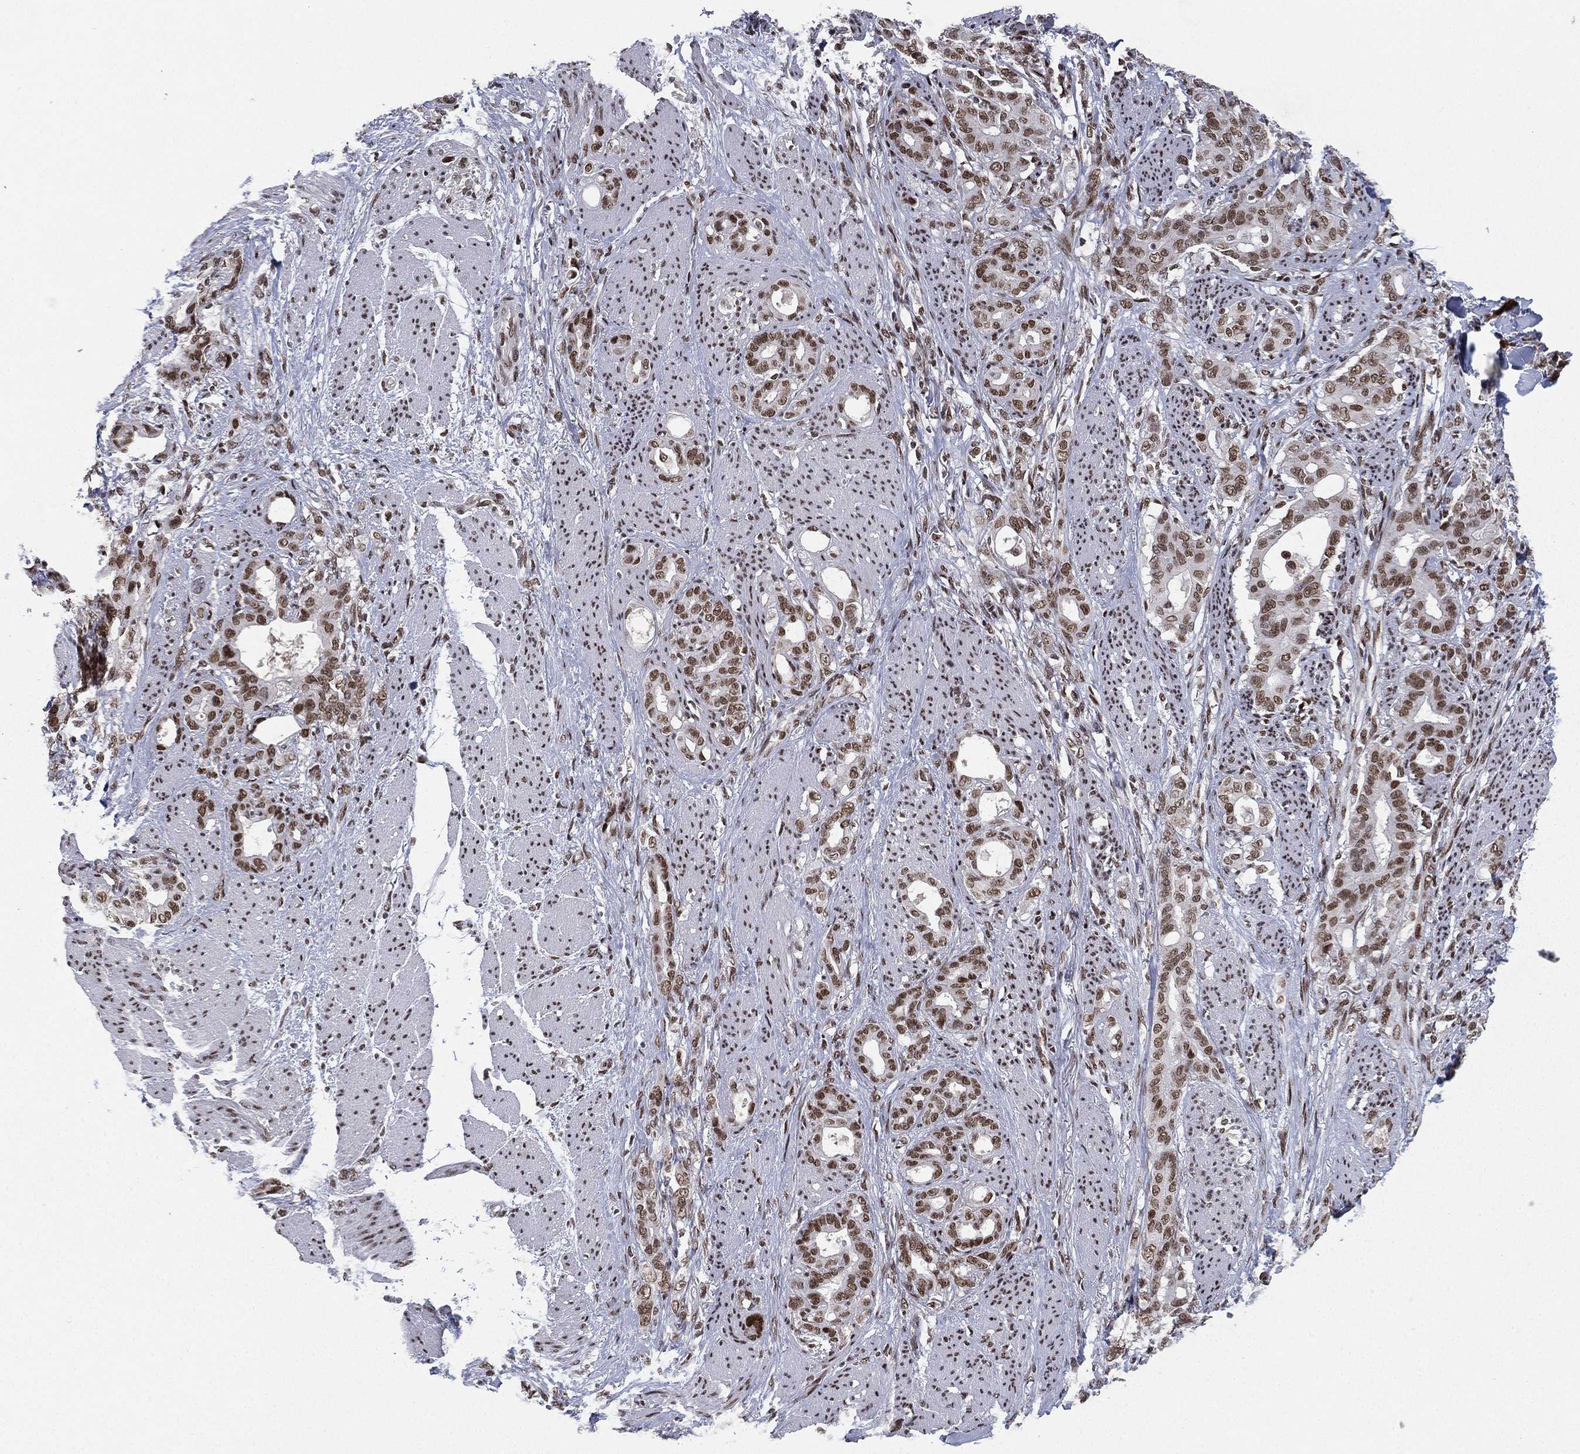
{"staining": {"intensity": "strong", "quantity": ">75%", "location": "nuclear"}, "tissue": "stomach cancer", "cell_type": "Tumor cells", "image_type": "cancer", "snomed": [{"axis": "morphology", "description": "Normal tissue, NOS"}, {"axis": "morphology", "description": "Adenocarcinoma, NOS"}, {"axis": "topography", "description": "Esophagus"}, {"axis": "topography", "description": "Stomach, upper"}], "caption": "Tumor cells demonstrate high levels of strong nuclear expression in about >75% of cells in human stomach cancer (adenocarcinoma). Immunohistochemistry (ihc) stains the protein of interest in brown and the nuclei are stained blue.", "gene": "RTF1", "patient": {"sex": "male", "age": 62}}